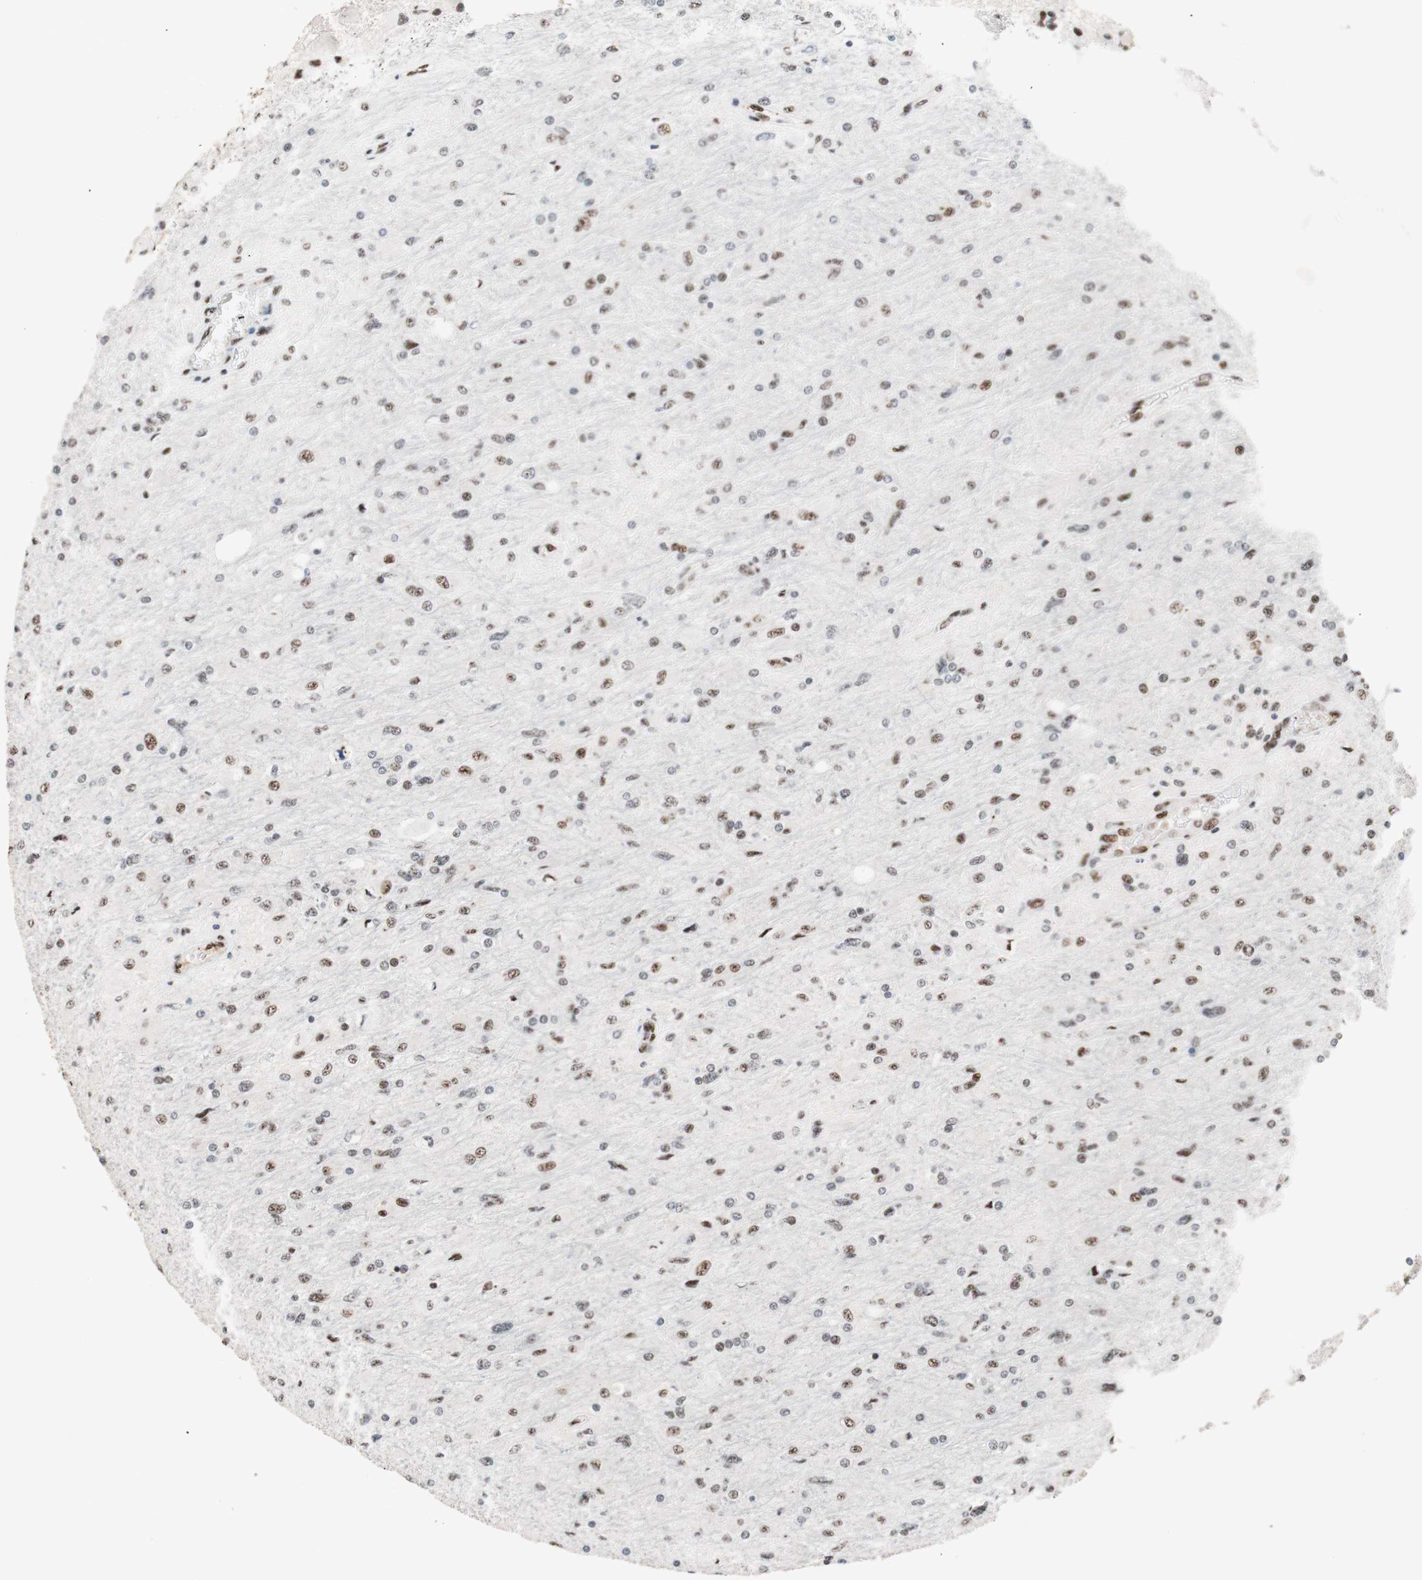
{"staining": {"intensity": "weak", "quantity": "25%-75%", "location": "nuclear"}, "tissue": "glioma", "cell_type": "Tumor cells", "image_type": "cancer", "snomed": [{"axis": "morphology", "description": "Glioma, malignant, High grade"}, {"axis": "topography", "description": "Cerebral cortex"}], "caption": "Human glioma stained with a protein marker demonstrates weak staining in tumor cells.", "gene": "TLE1", "patient": {"sex": "female", "age": 36}}